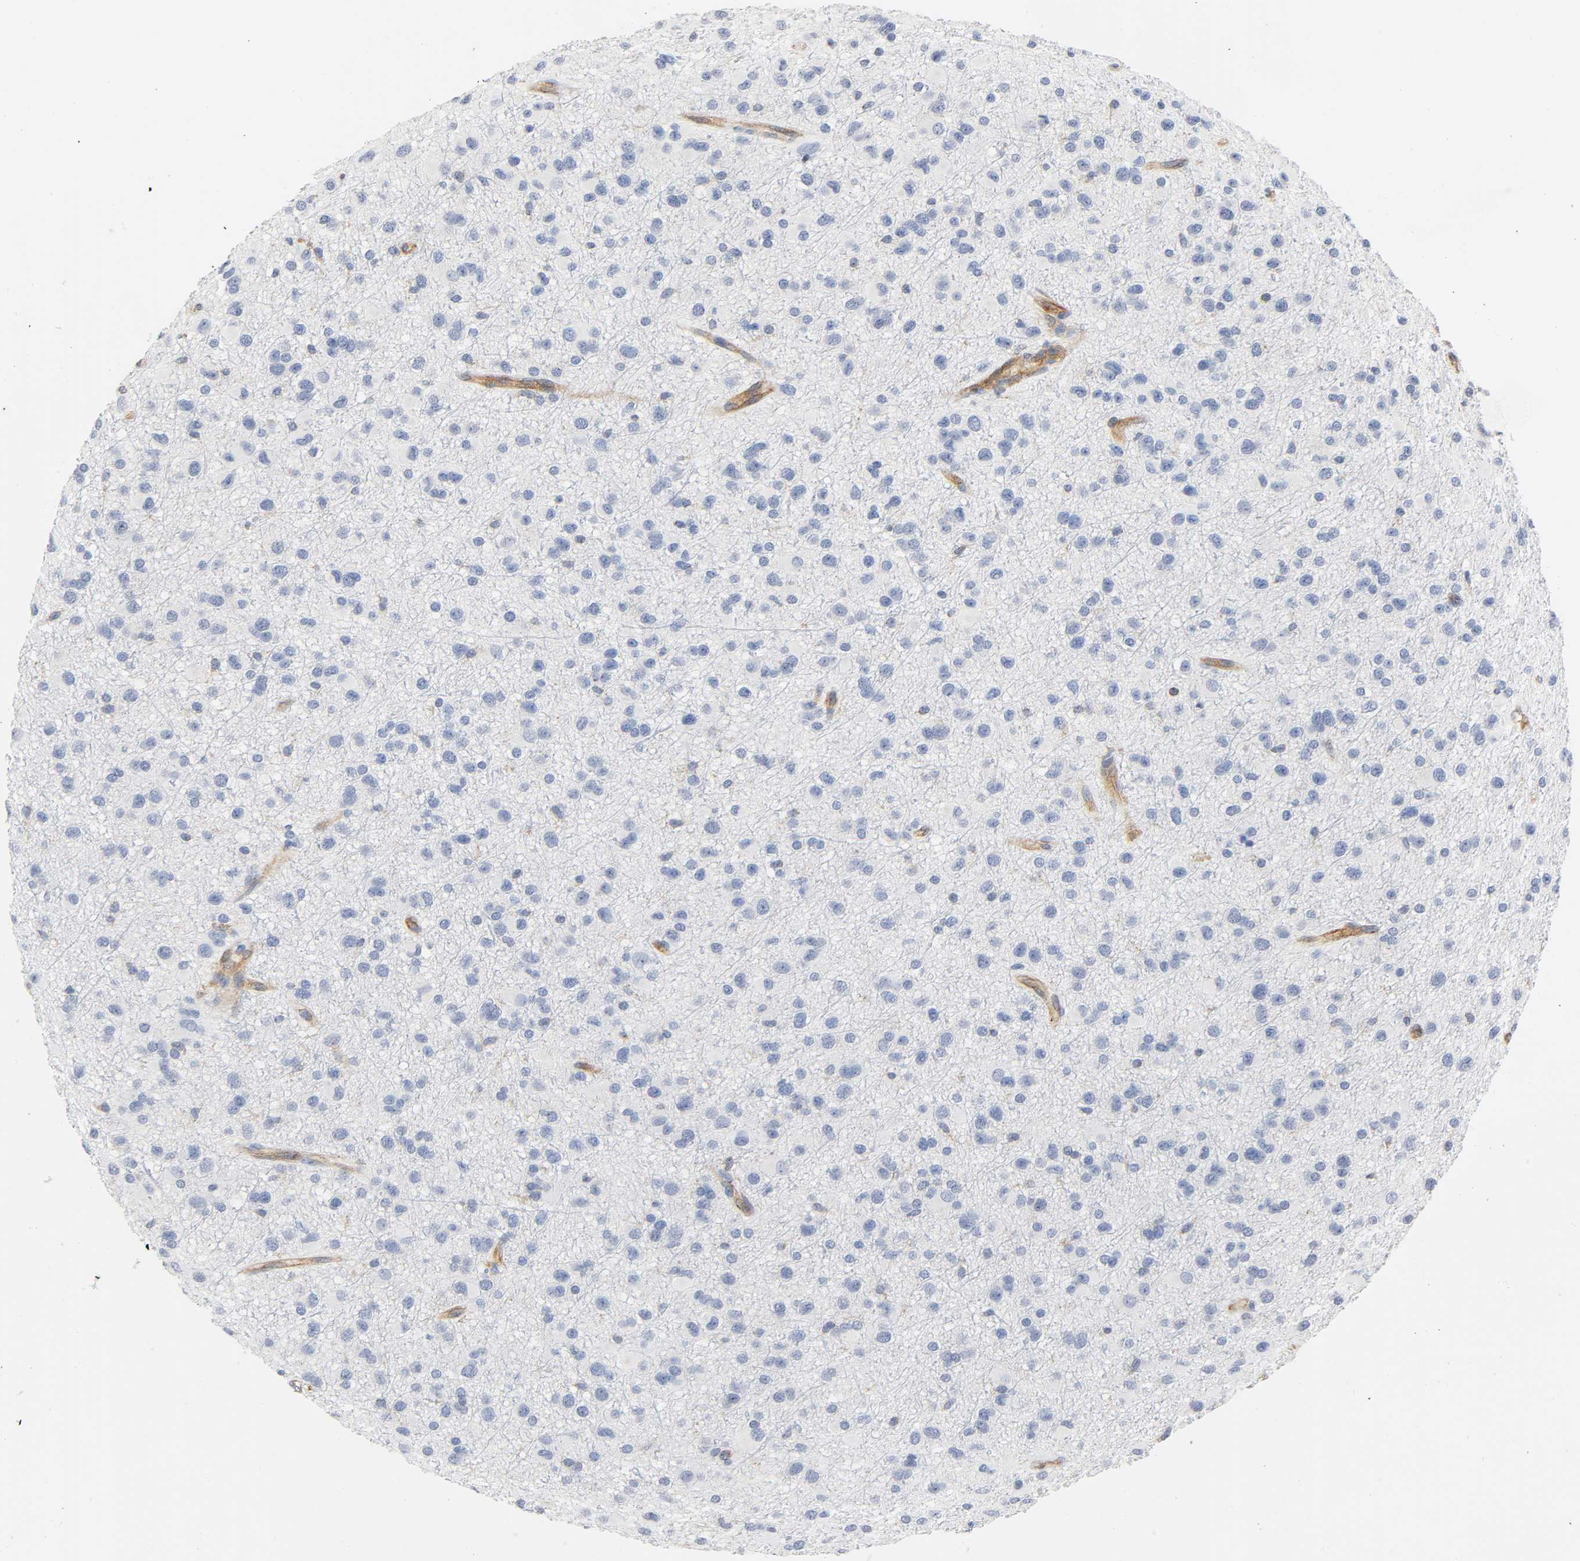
{"staining": {"intensity": "negative", "quantity": "none", "location": "none"}, "tissue": "glioma", "cell_type": "Tumor cells", "image_type": "cancer", "snomed": [{"axis": "morphology", "description": "Glioma, malignant, Low grade"}, {"axis": "topography", "description": "Brain"}], "caption": "IHC image of neoplastic tissue: human glioma stained with DAB (3,3'-diaminobenzidine) reveals no significant protein expression in tumor cells.", "gene": "CD2AP", "patient": {"sex": "male", "age": 42}}